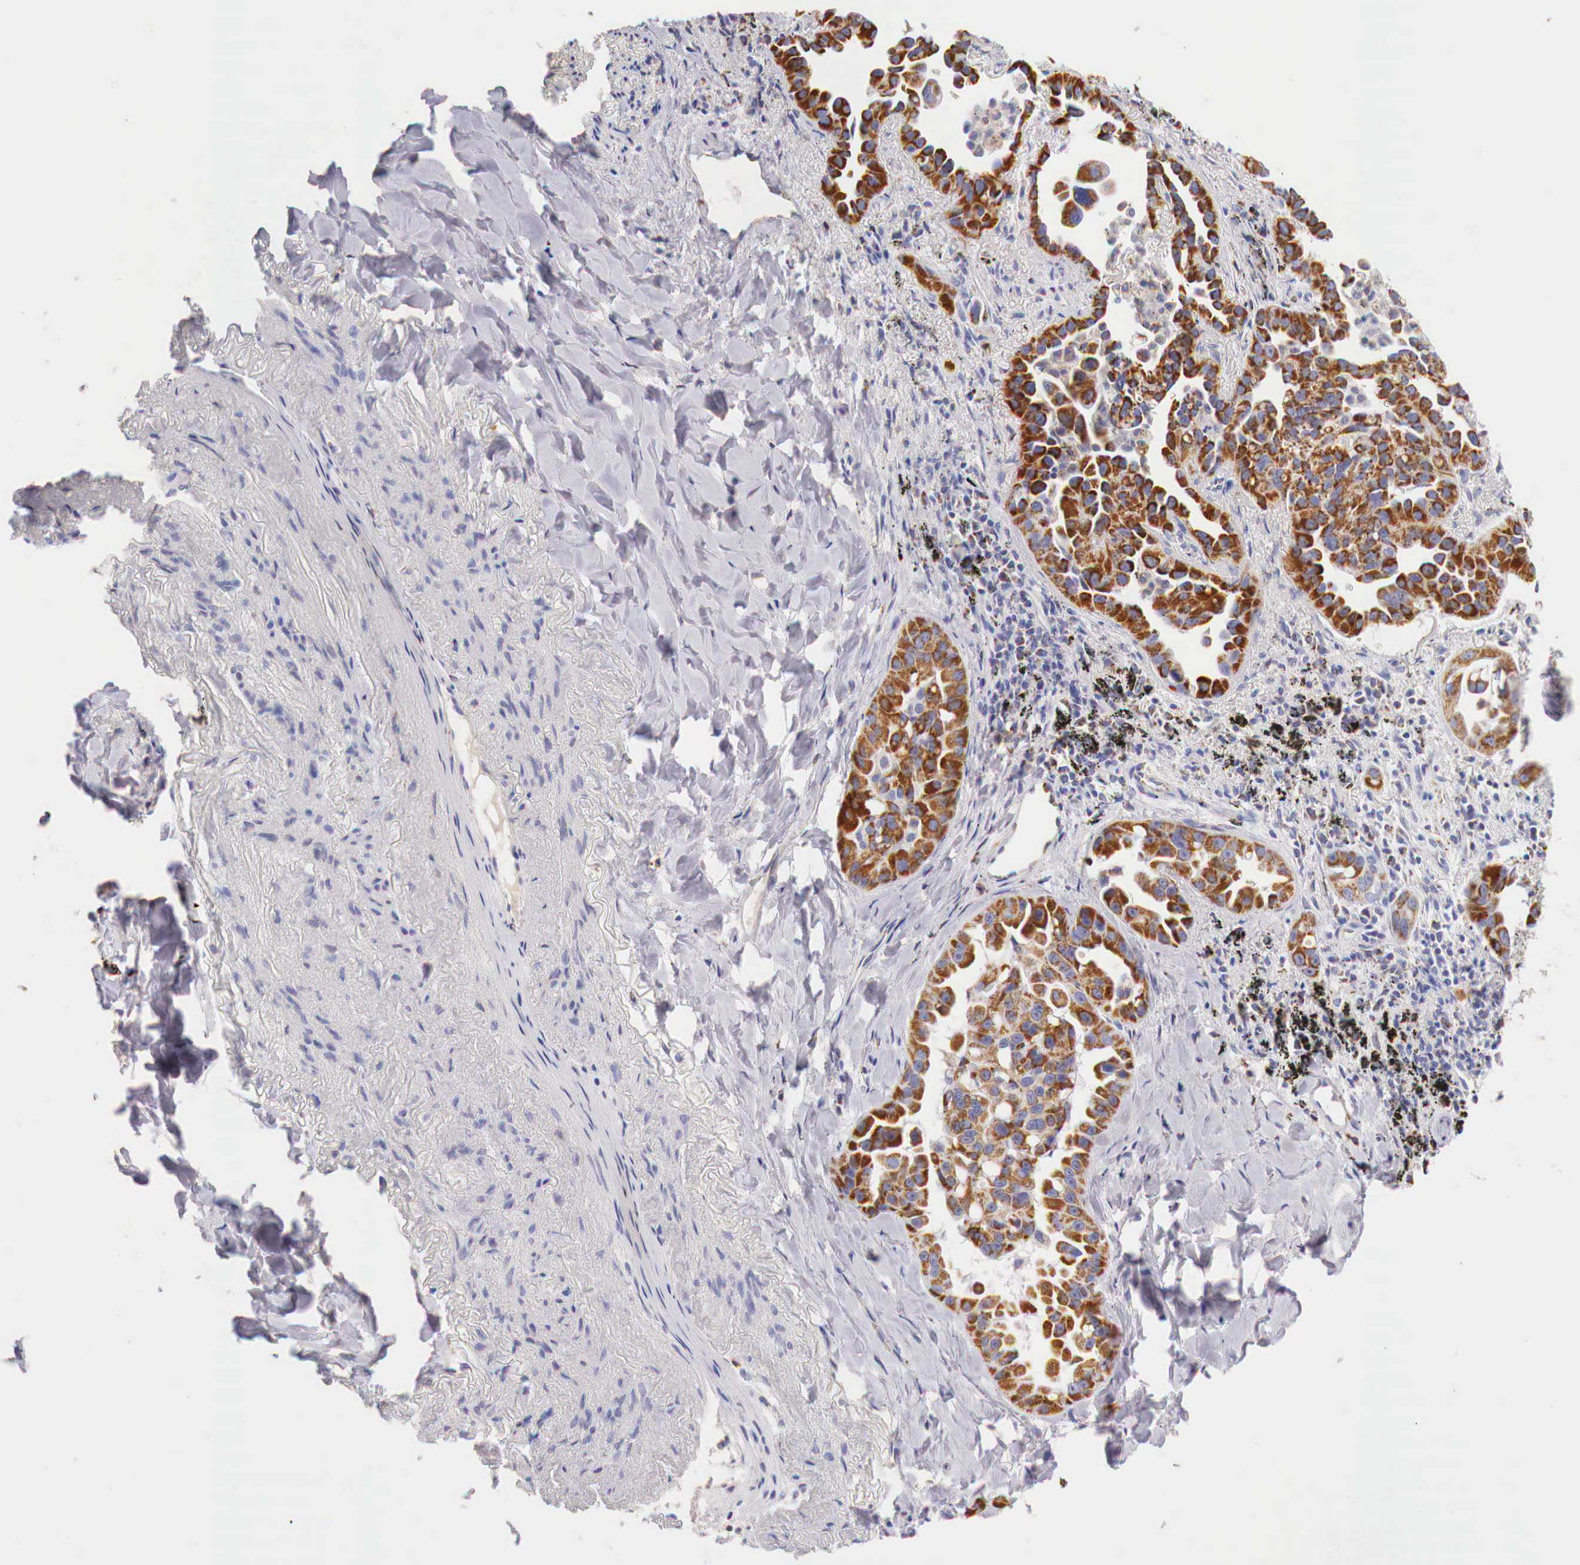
{"staining": {"intensity": "strong", "quantity": ">75%", "location": "cytoplasmic/membranous"}, "tissue": "lung cancer", "cell_type": "Tumor cells", "image_type": "cancer", "snomed": [{"axis": "morphology", "description": "Adenocarcinoma, NOS"}, {"axis": "topography", "description": "Lung"}], "caption": "Lung cancer tissue exhibits strong cytoplasmic/membranous staining in approximately >75% of tumor cells, visualized by immunohistochemistry. The protein is stained brown, and the nuclei are stained in blue (DAB (3,3'-diaminobenzidine) IHC with brightfield microscopy, high magnification).", "gene": "IDH3G", "patient": {"sex": "male", "age": 68}}